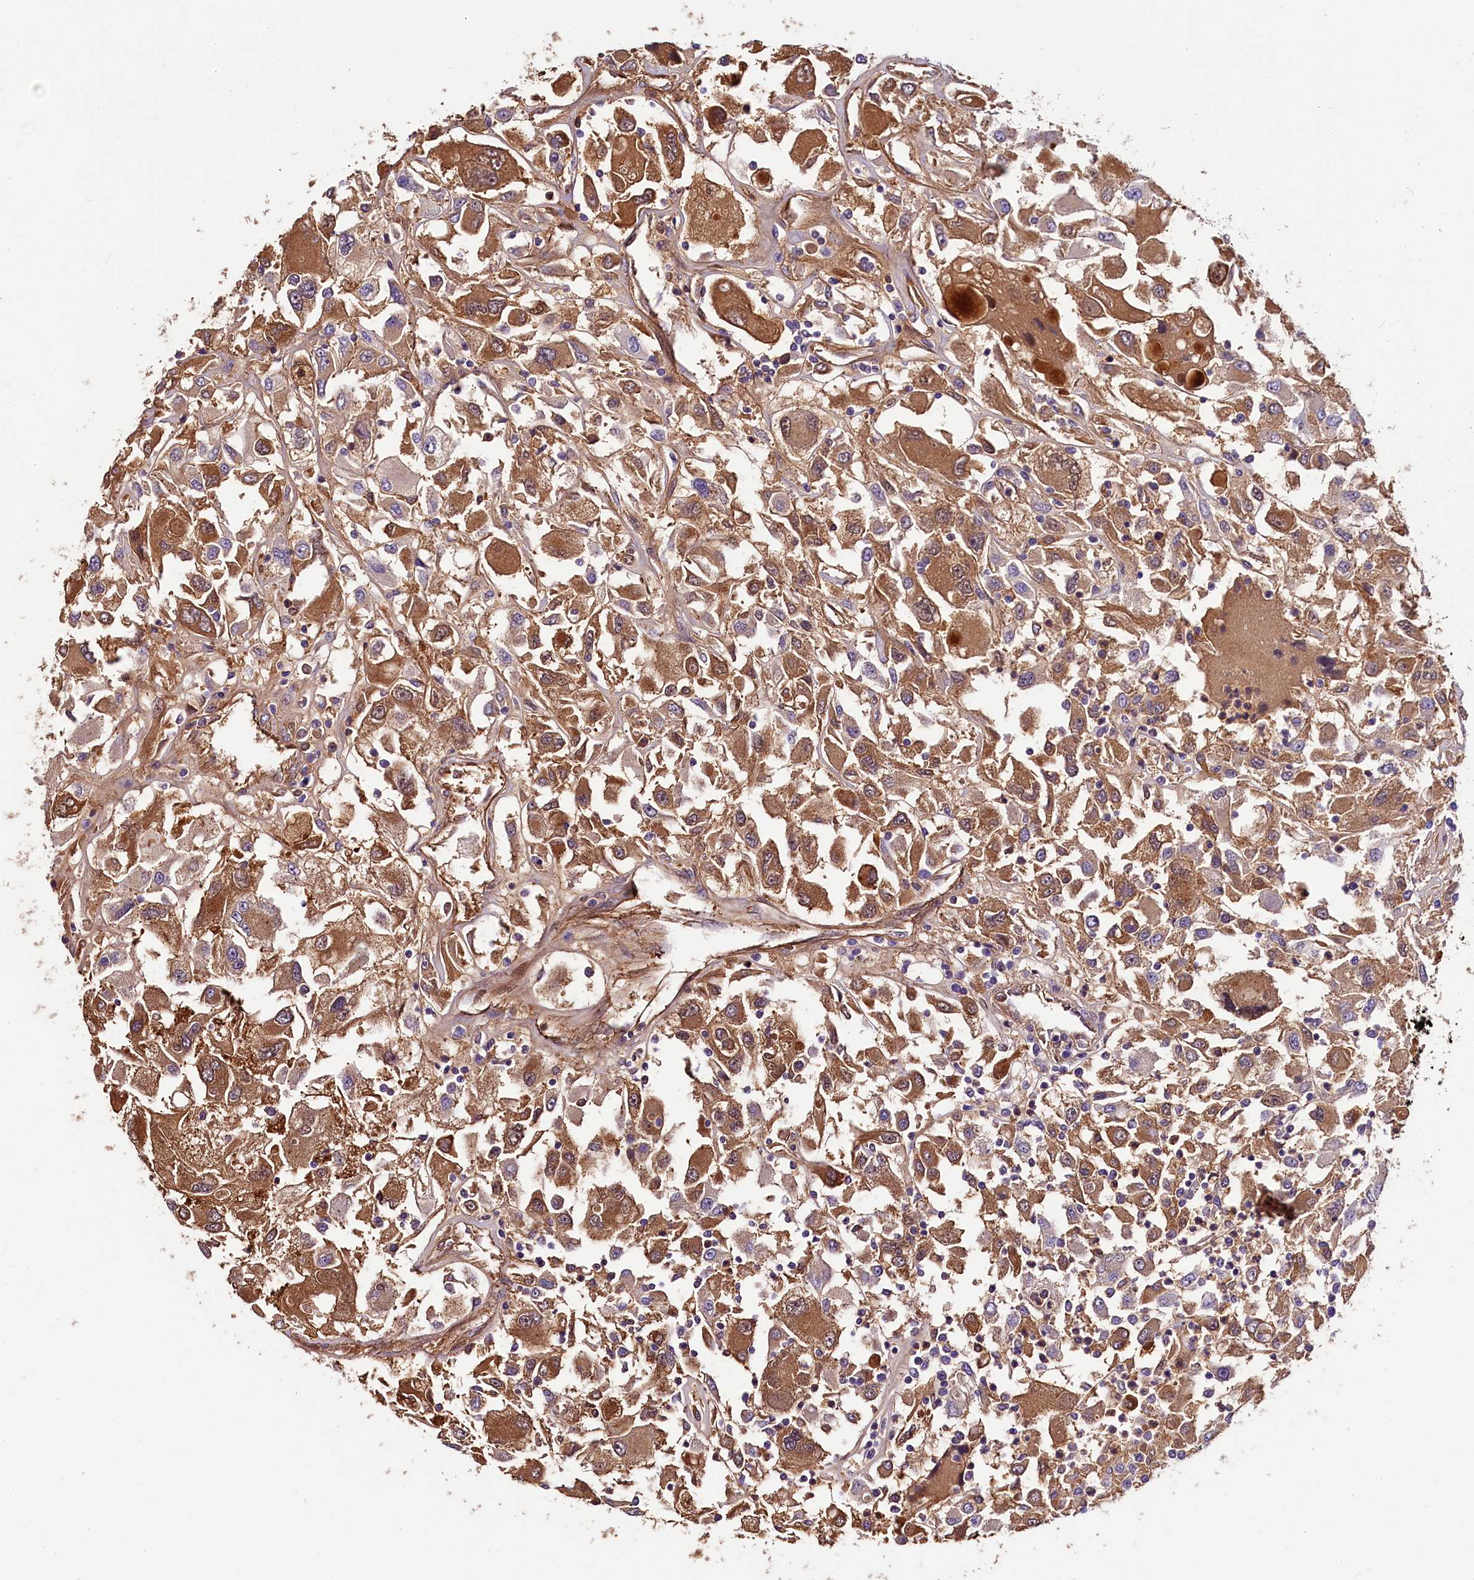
{"staining": {"intensity": "moderate", "quantity": ">75%", "location": "cytoplasmic/membranous"}, "tissue": "renal cancer", "cell_type": "Tumor cells", "image_type": "cancer", "snomed": [{"axis": "morphology", "description": "Adenocarcinoma, NOS"}, {"axis": "topography", "description": "Kidney"}], "caption": "DAB immunohistochemical staining of human adenocarcinoma (renal) reveals moderate cytoplasmic/membranous protein expression in about >75% of tumor cells. The staining was performed using DAB (3,3'-diaminobenzidine) to visualize the protein expression in brown, while the nuclei were stained in blue with hematoxylin (Magnification: 20x).", "gene": "PHAF1", "patient": {"sex": "female", "age": 52}}